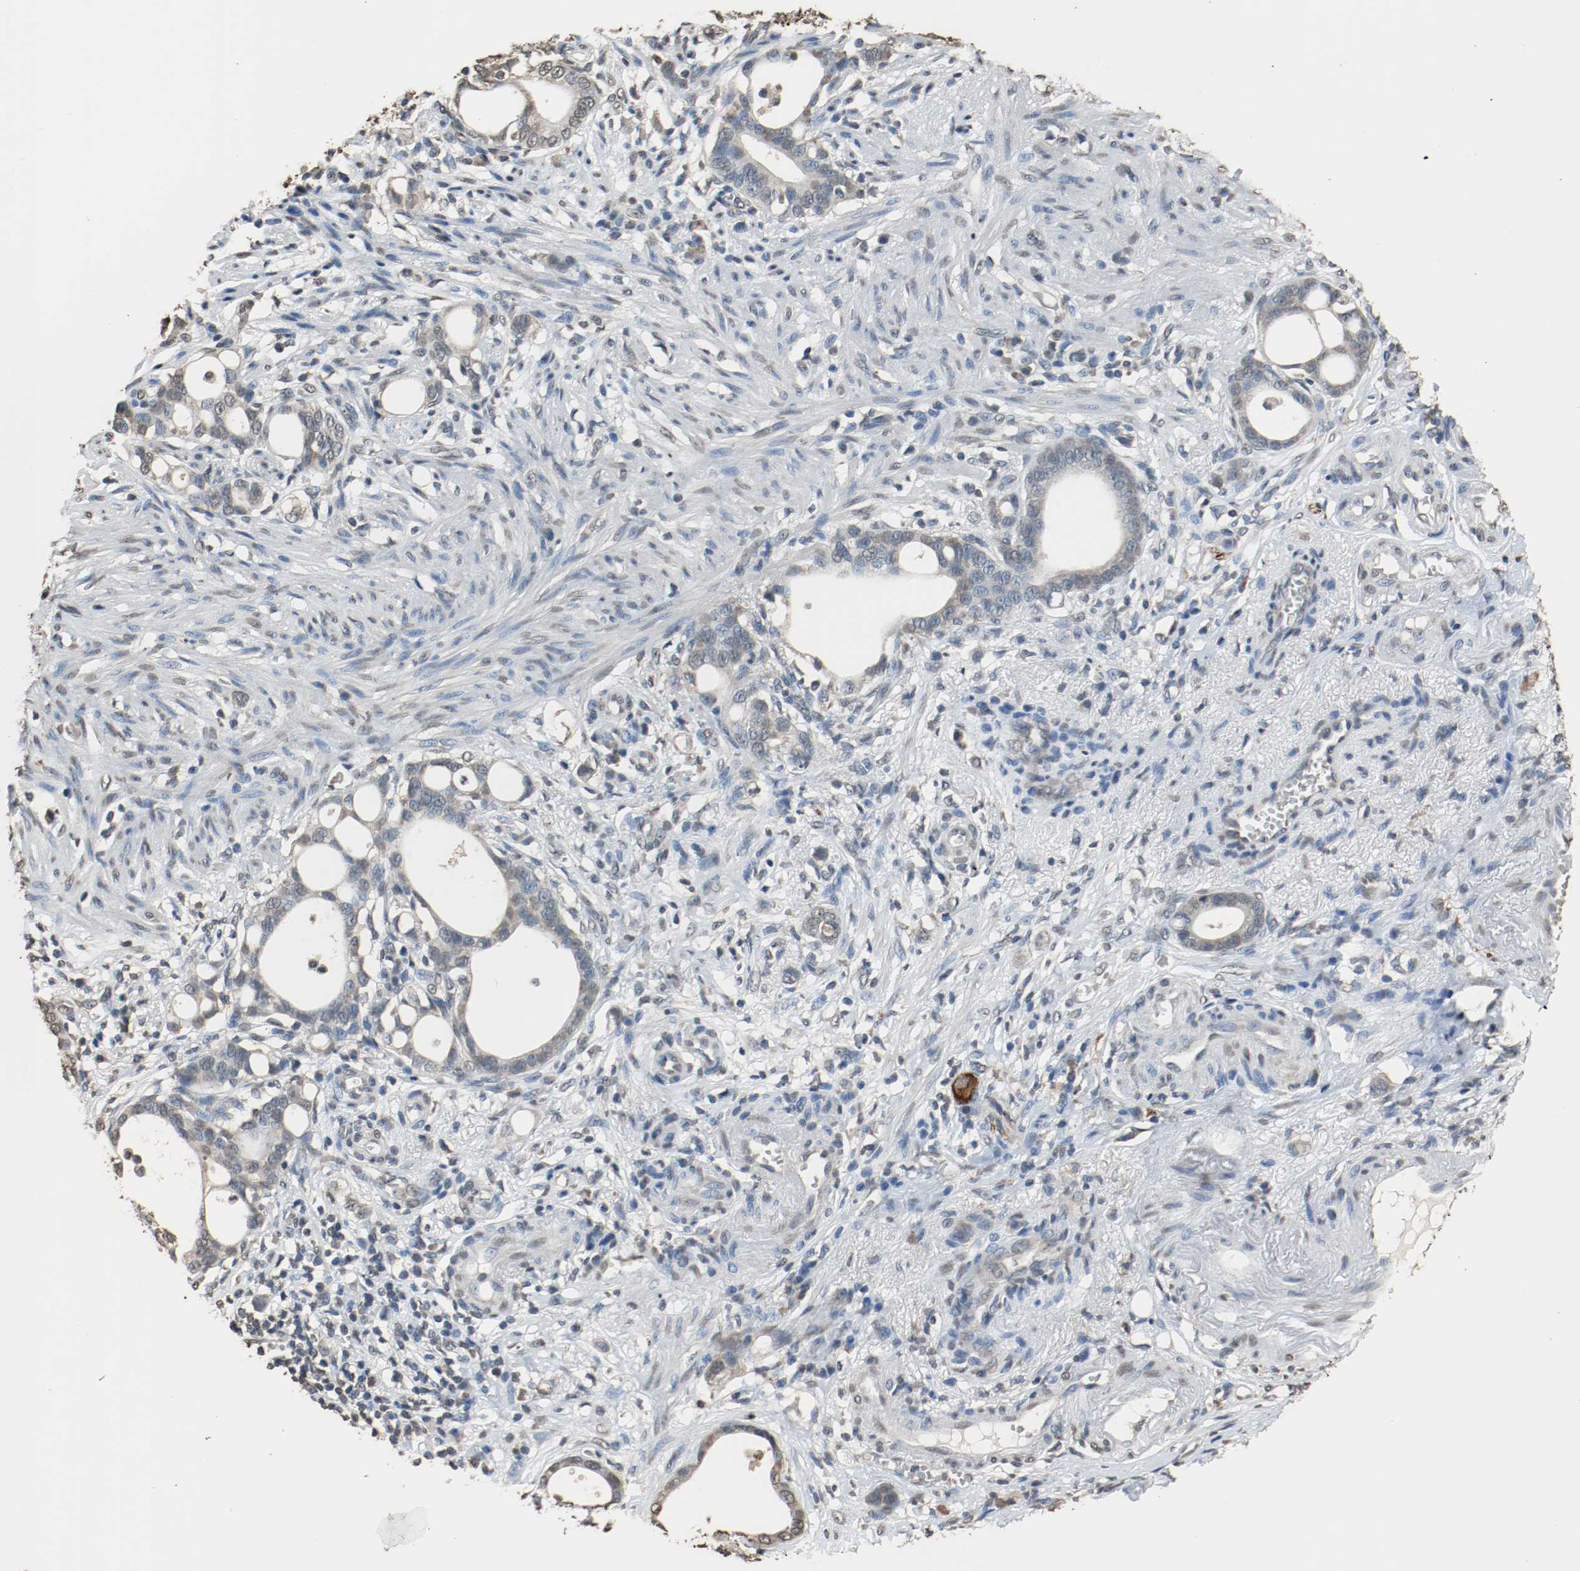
{"staining": {"intensity": "weak", "quantity": "<25%", "location": "cytoplasmic/membranous"}, "tissue": "stomach cancer", "cell_type": "Tumor cells", "image_type": "cancer", "snomed": [{"axis": "morphology", "description": "Adenocarcinoma, NOS"}, {"axis": "topography", "description": "Stomach"}], "caption": "IHC photomicrograph of human stomach cancer (adenocarcinoma) stained for a protein (brown), which demonstrates no expression in tumor cells.", "gene": "RTN4", "patient": {"sex": "female", "age": 75}}